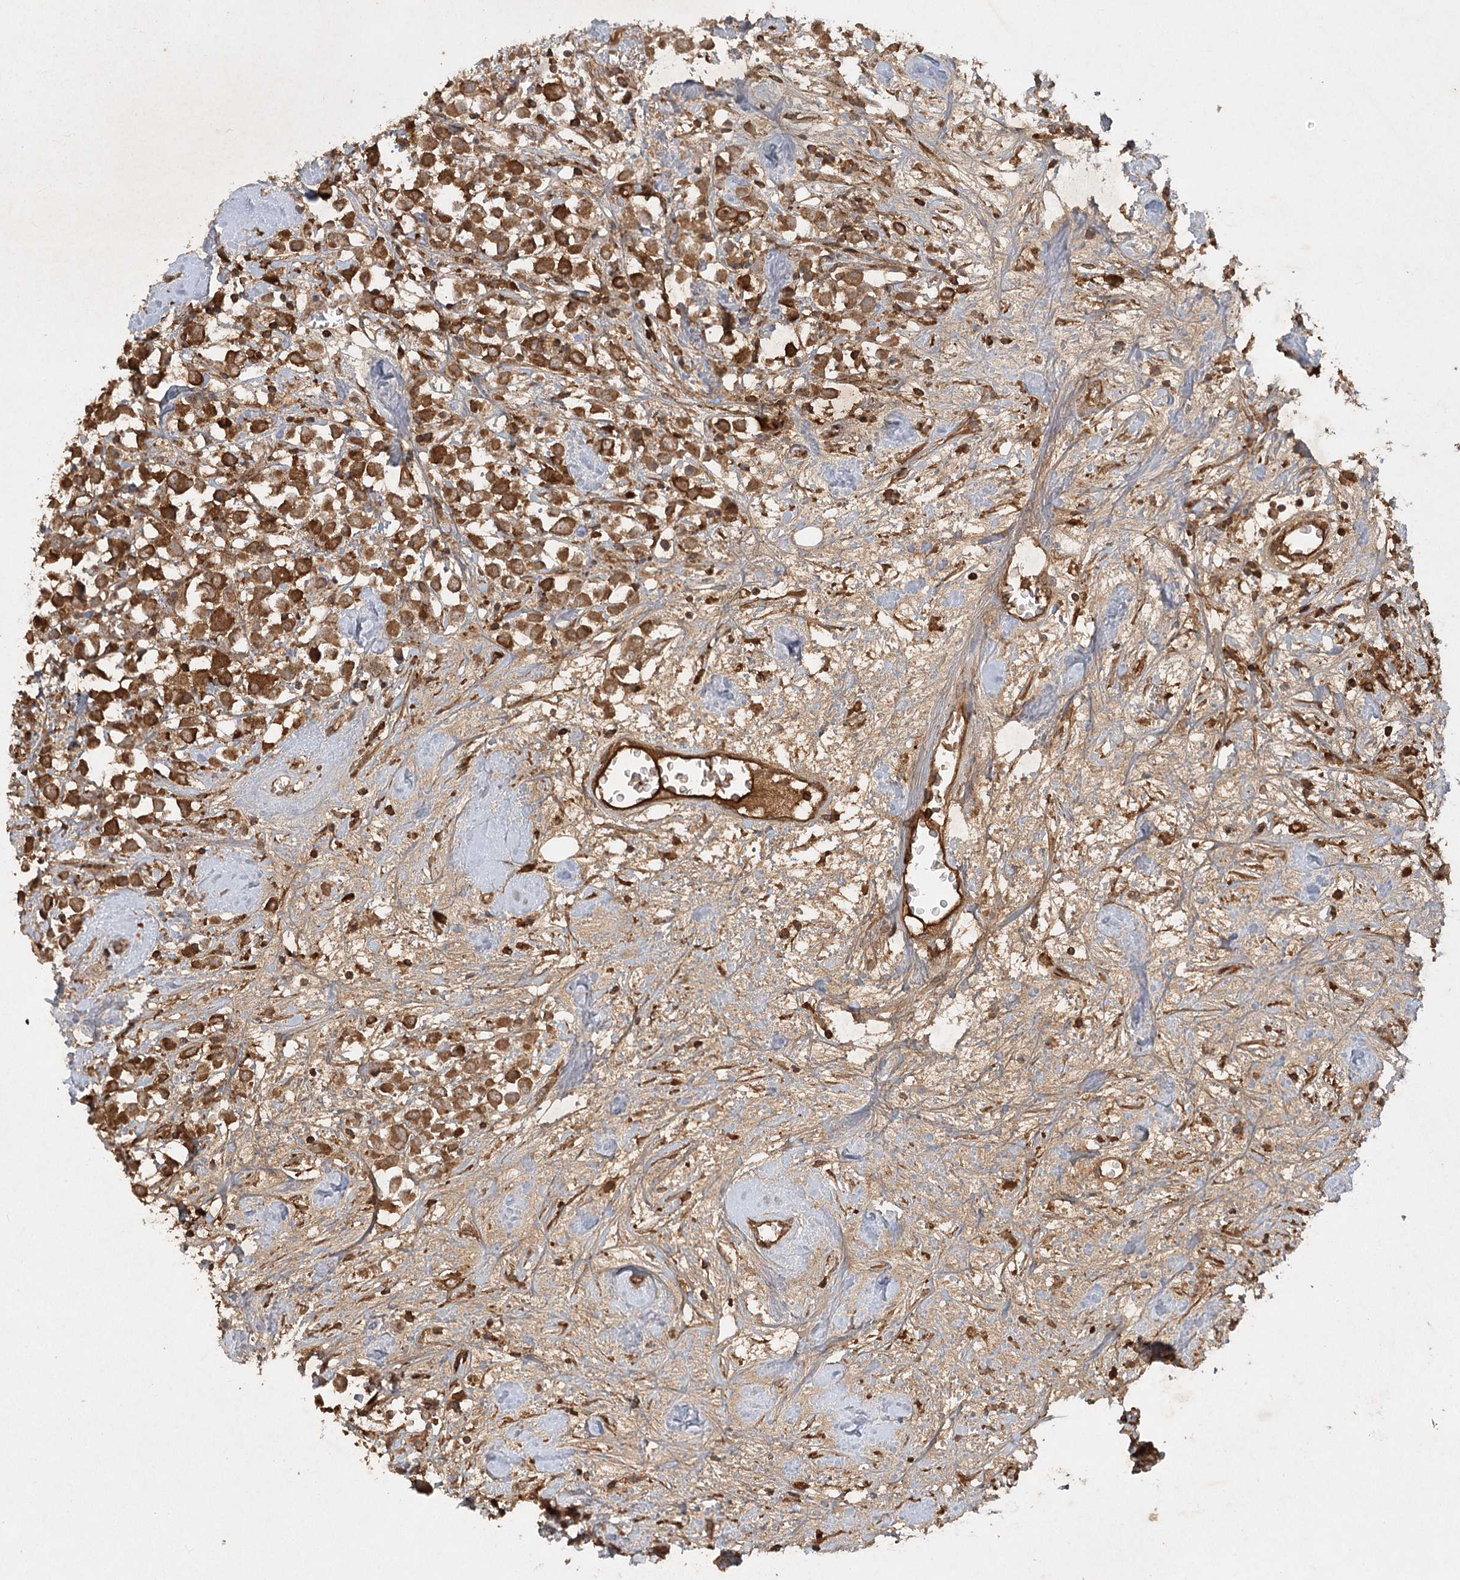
{"staining": {"intensity": "moderate", "quantity": ">75%", "location": "cytoplasmic/membranous"}, "tissue": "breast cancer", "cell_type": "Tumor cells", "image_type": "cancer", "snomed": [{"axis": "morphology", "description": "Duct carcinoma"}, {"axis": "topography", "description": "Breast"}], "caption": "This micrograph demonstrates breast cancer (invasive ductal carcinoma) stained with immunohistochemistry (IHC) to label a protein in brown. The cytoplasmic/membranous of tumor cells show moderate positivity for the protein. Nuclei are counter-stained blue.", "gene": "ARL13A", "patient": {"sex": "female", "age": 61}}